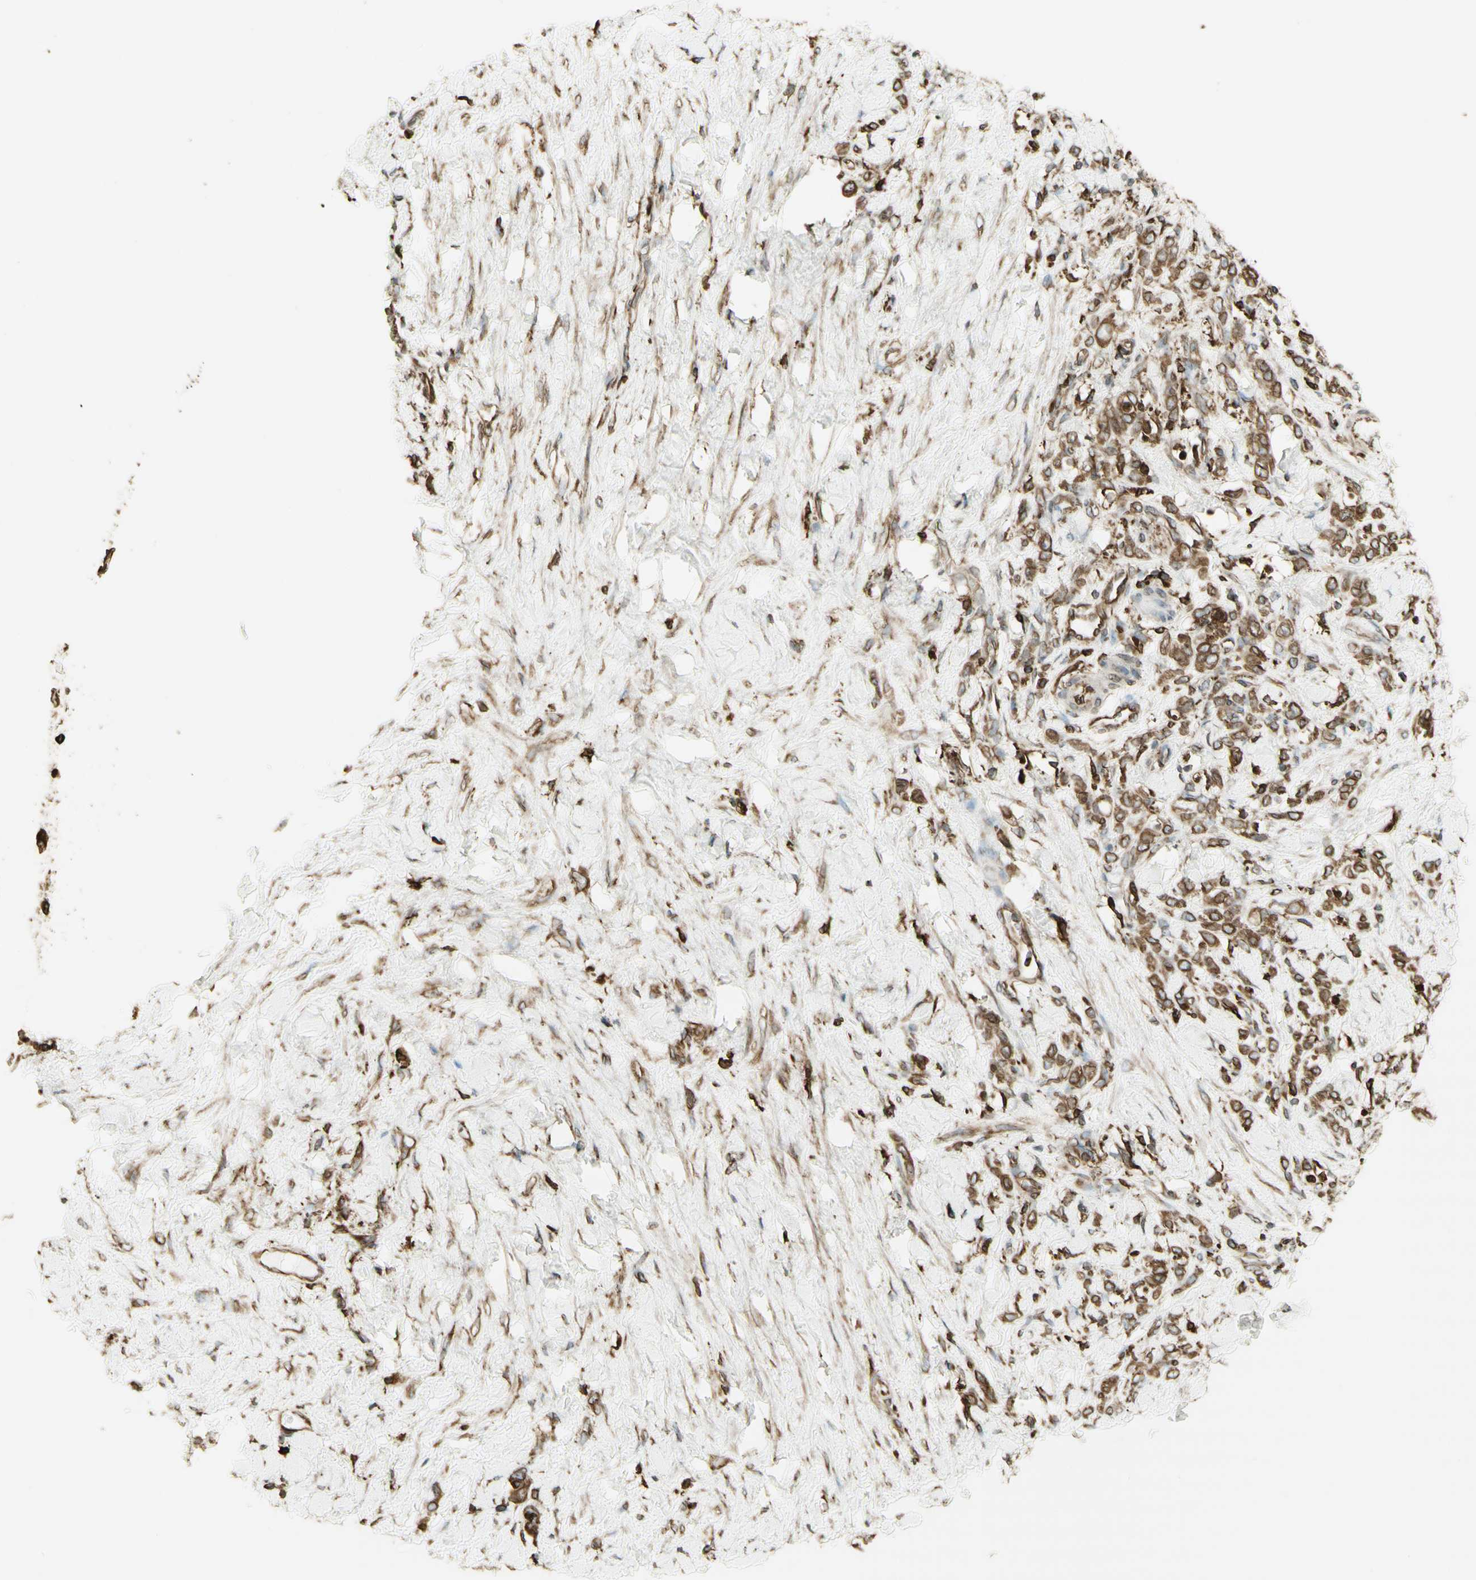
{"staining": {"intensity": "moderate", "quantity": ">75%", "location": "cytoplasmic/membranous"}, "tissue": "stomach cancer", "cell_type": "Tumor cells", "image_type": "cancer", "snomed": [{"axis": "morphology", "description": "Adenocarcinoma, NOS"}, {"axis": "topography", "description": "Stomach"}], "caption": "There is medium levels of moderate cytoplasmic/membranous positivity in tumor cells of adenocarcinoma (stomach), as demonstrated by immunohistochemical staining (brown color).", "gene": "CANX", "patient": {"sex": "male", "age": 82}}